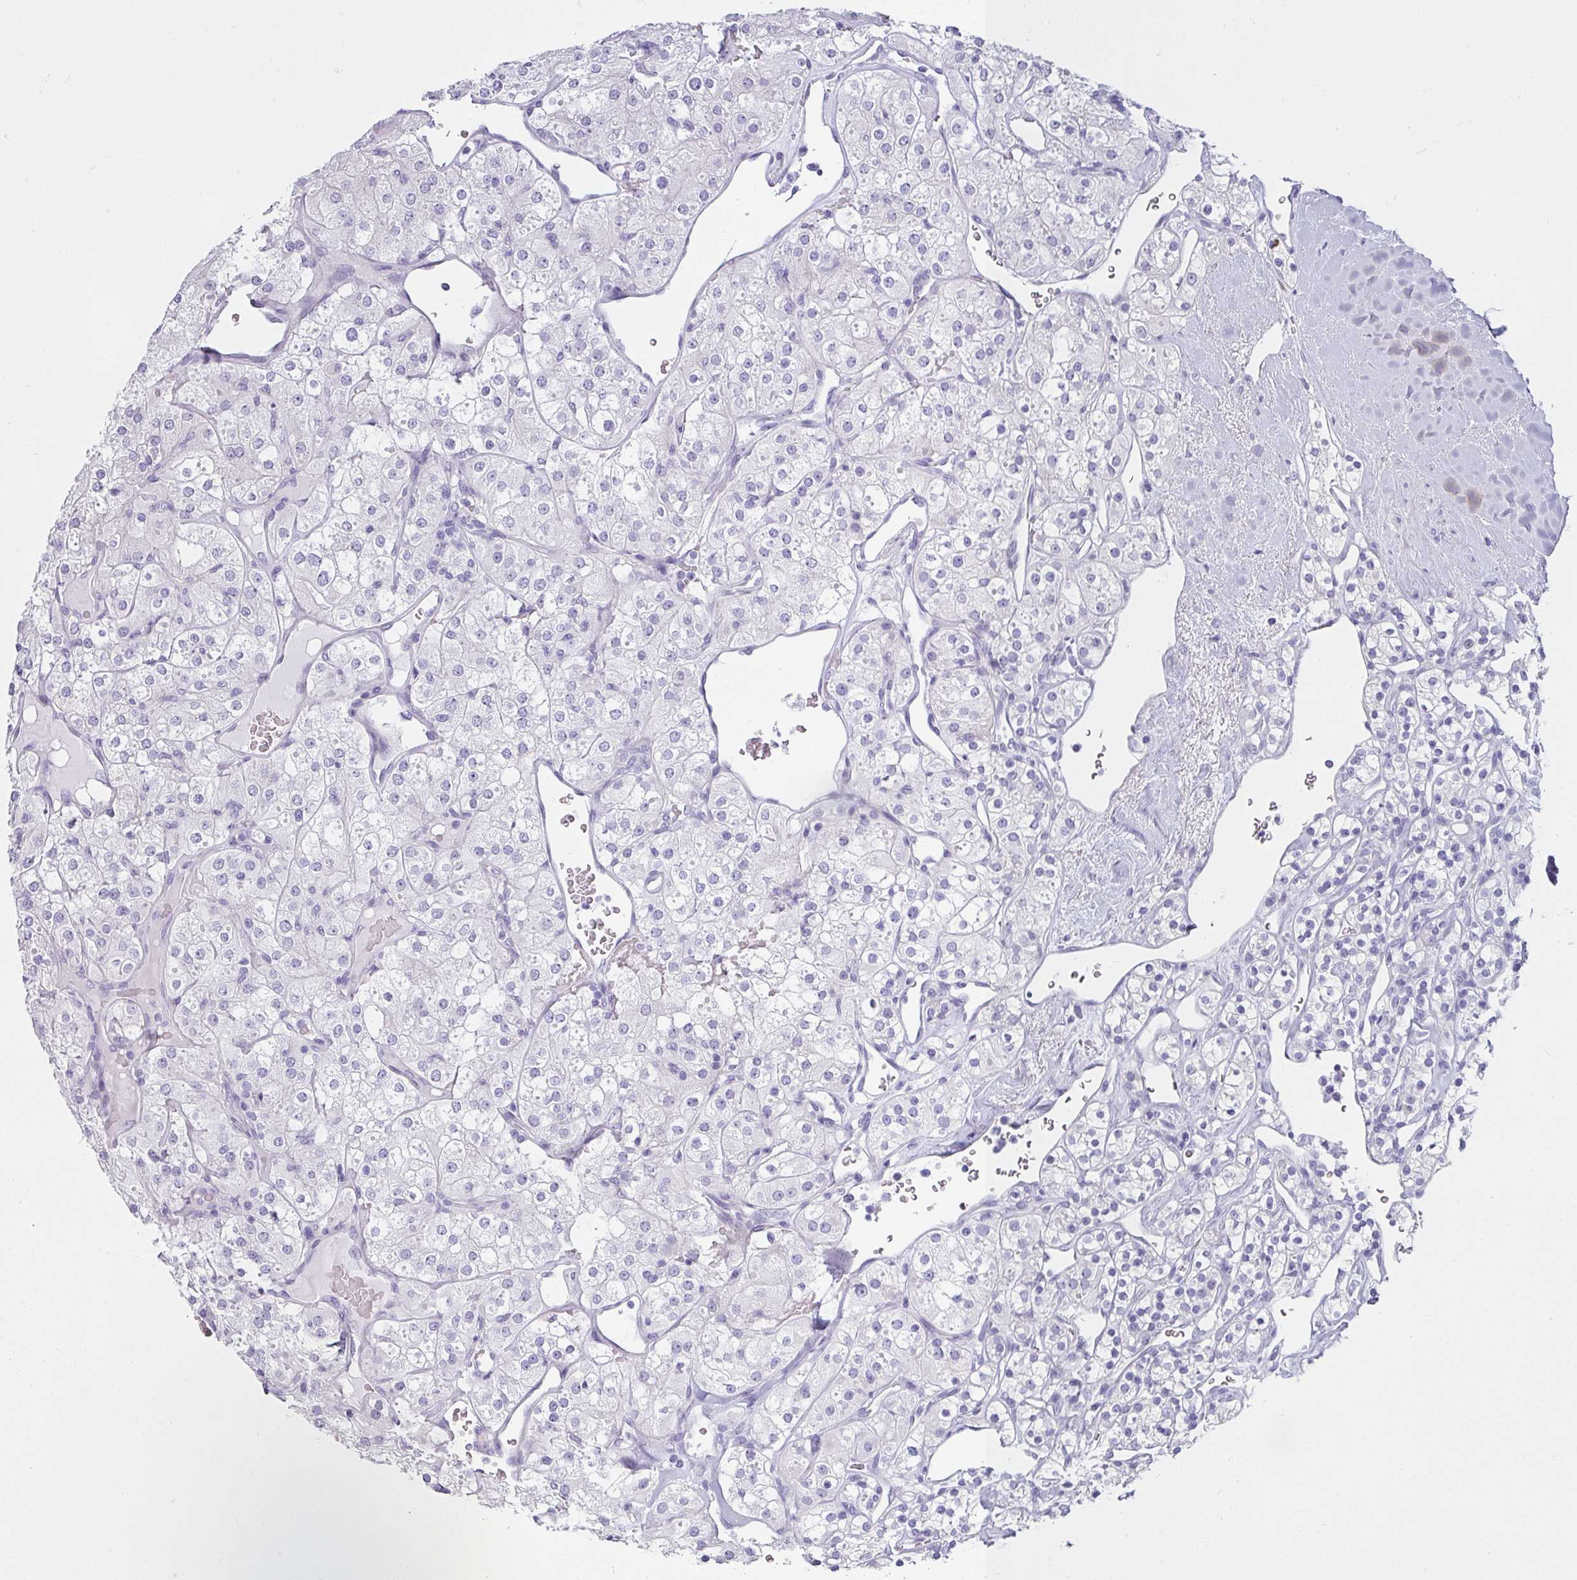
{"staining": {"intensity": "negative", "quantity": "none", "location": "none"}, "tissue": "renal cancer", "cell_type": "Tumor cells", "image_type": "cancer", "snomed": [{"axis": "morphology", "description": "Adenocarcinoma, NOS"}, {"axis": "topography", "description": "Kidney"}], "caption": "Immunohistochemistry (IHC) image of renal cancer (adenocarcinoma) stained for a protein (brown), which shows no staining in tumor cells.", "gene": "VCY1B", "patient": {"sex": "male", "age": 77}}